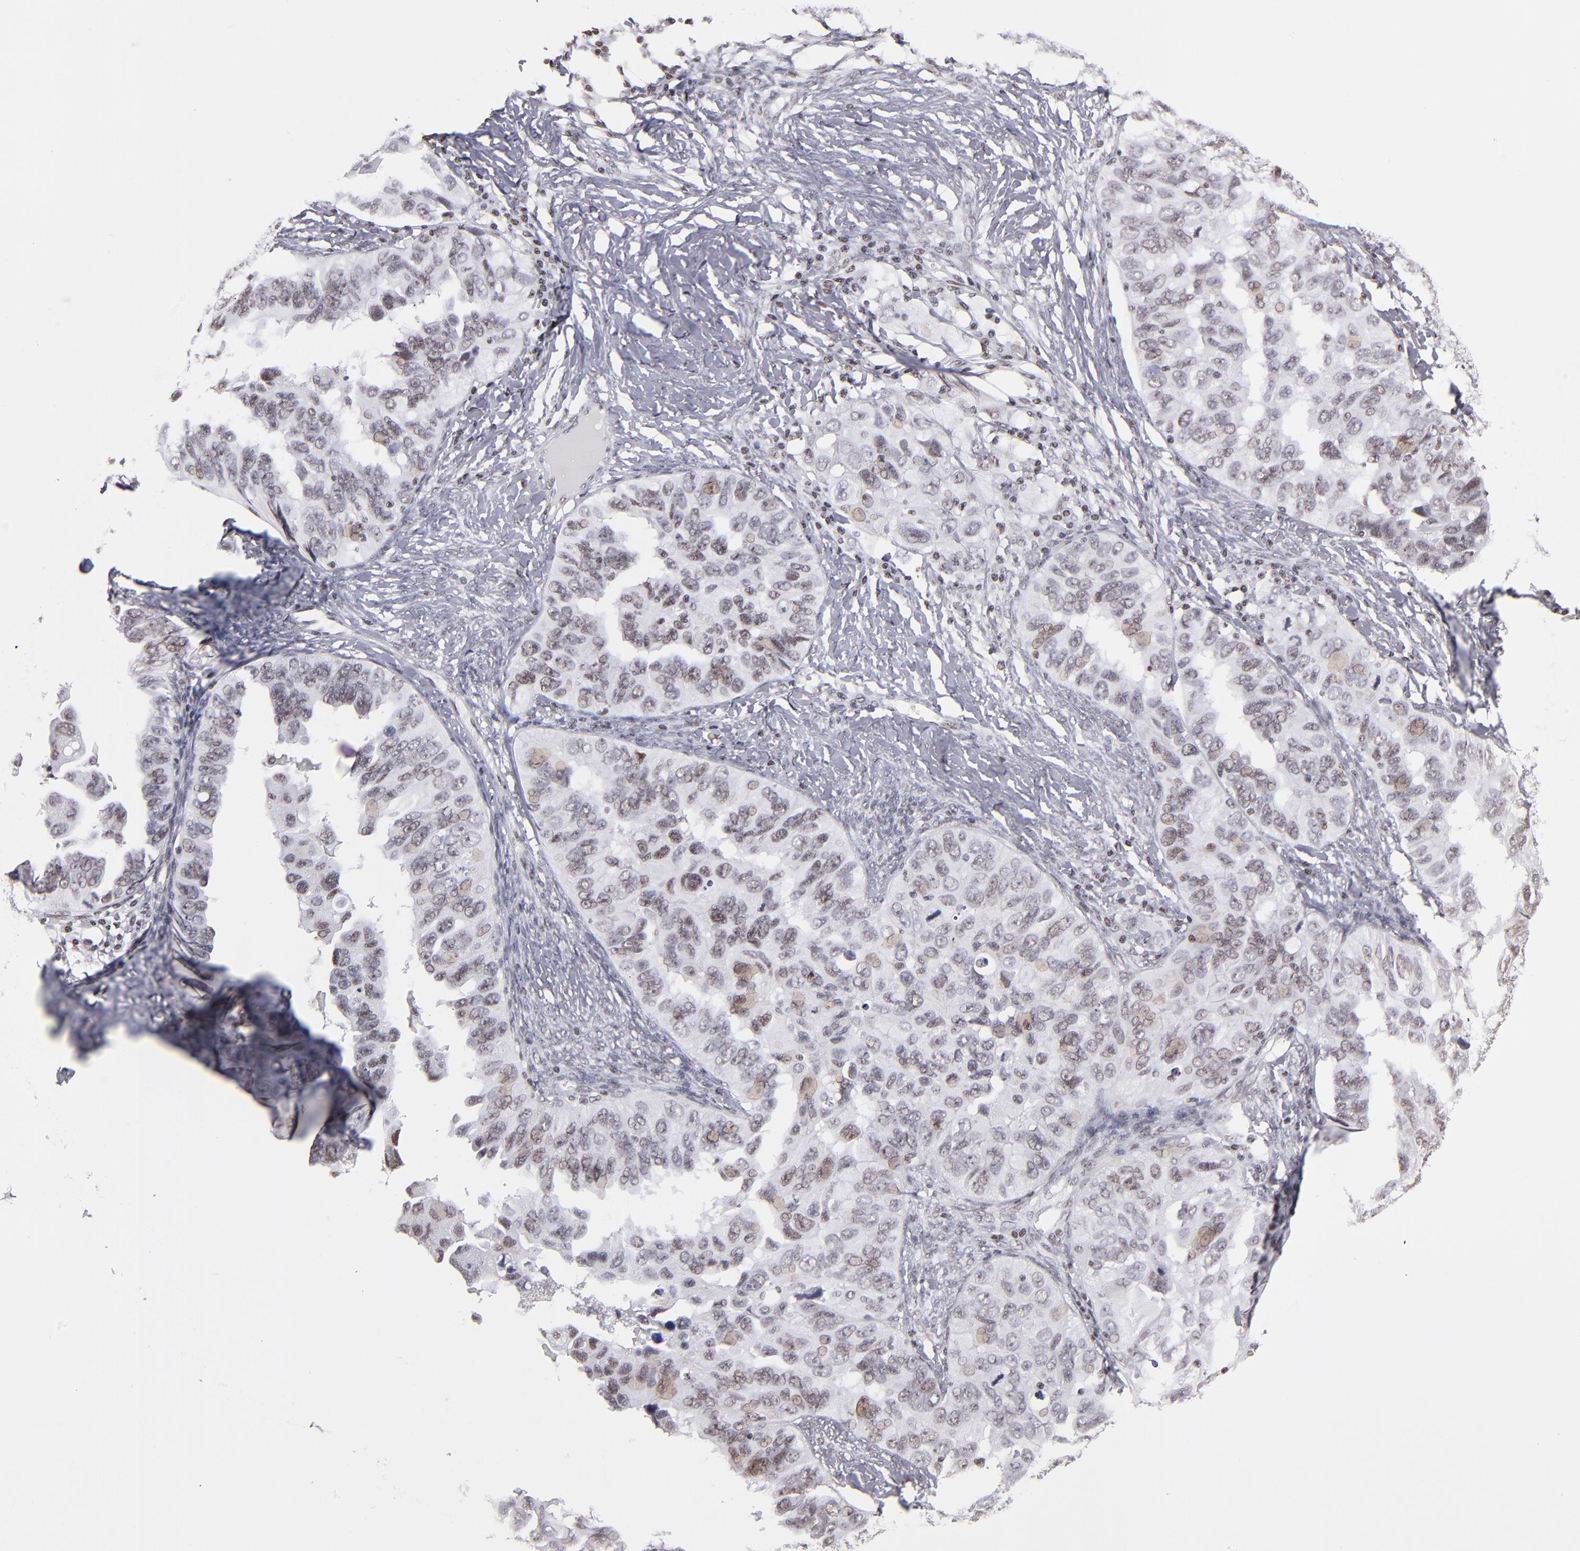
{"staining": {"intensity": "weak", "quantity": "25%-75%", "location": "nuclear"}, "tissue": "ovarian cancer", "cell_type": "Tumor cells", "image_type": "cancer", "snomed": [{"axis": "morphology", "description": "Cystadenocarcinoma, serous, NOS"}, {"axis": "topography", "description": "Ovary"}], "caption": "High-power microscopy captured an immunohistochemistry (IHC) image of ovarian cancer (serous cystadenocarcinoma), revealing weak nuclear positivity in approximately 25%-75% of tumor cells. (DAB IHC, brown staining for protein, blue staining for nuclei).", "gene": "TERF2", "patient": {"sex": "female", "age": 82}}